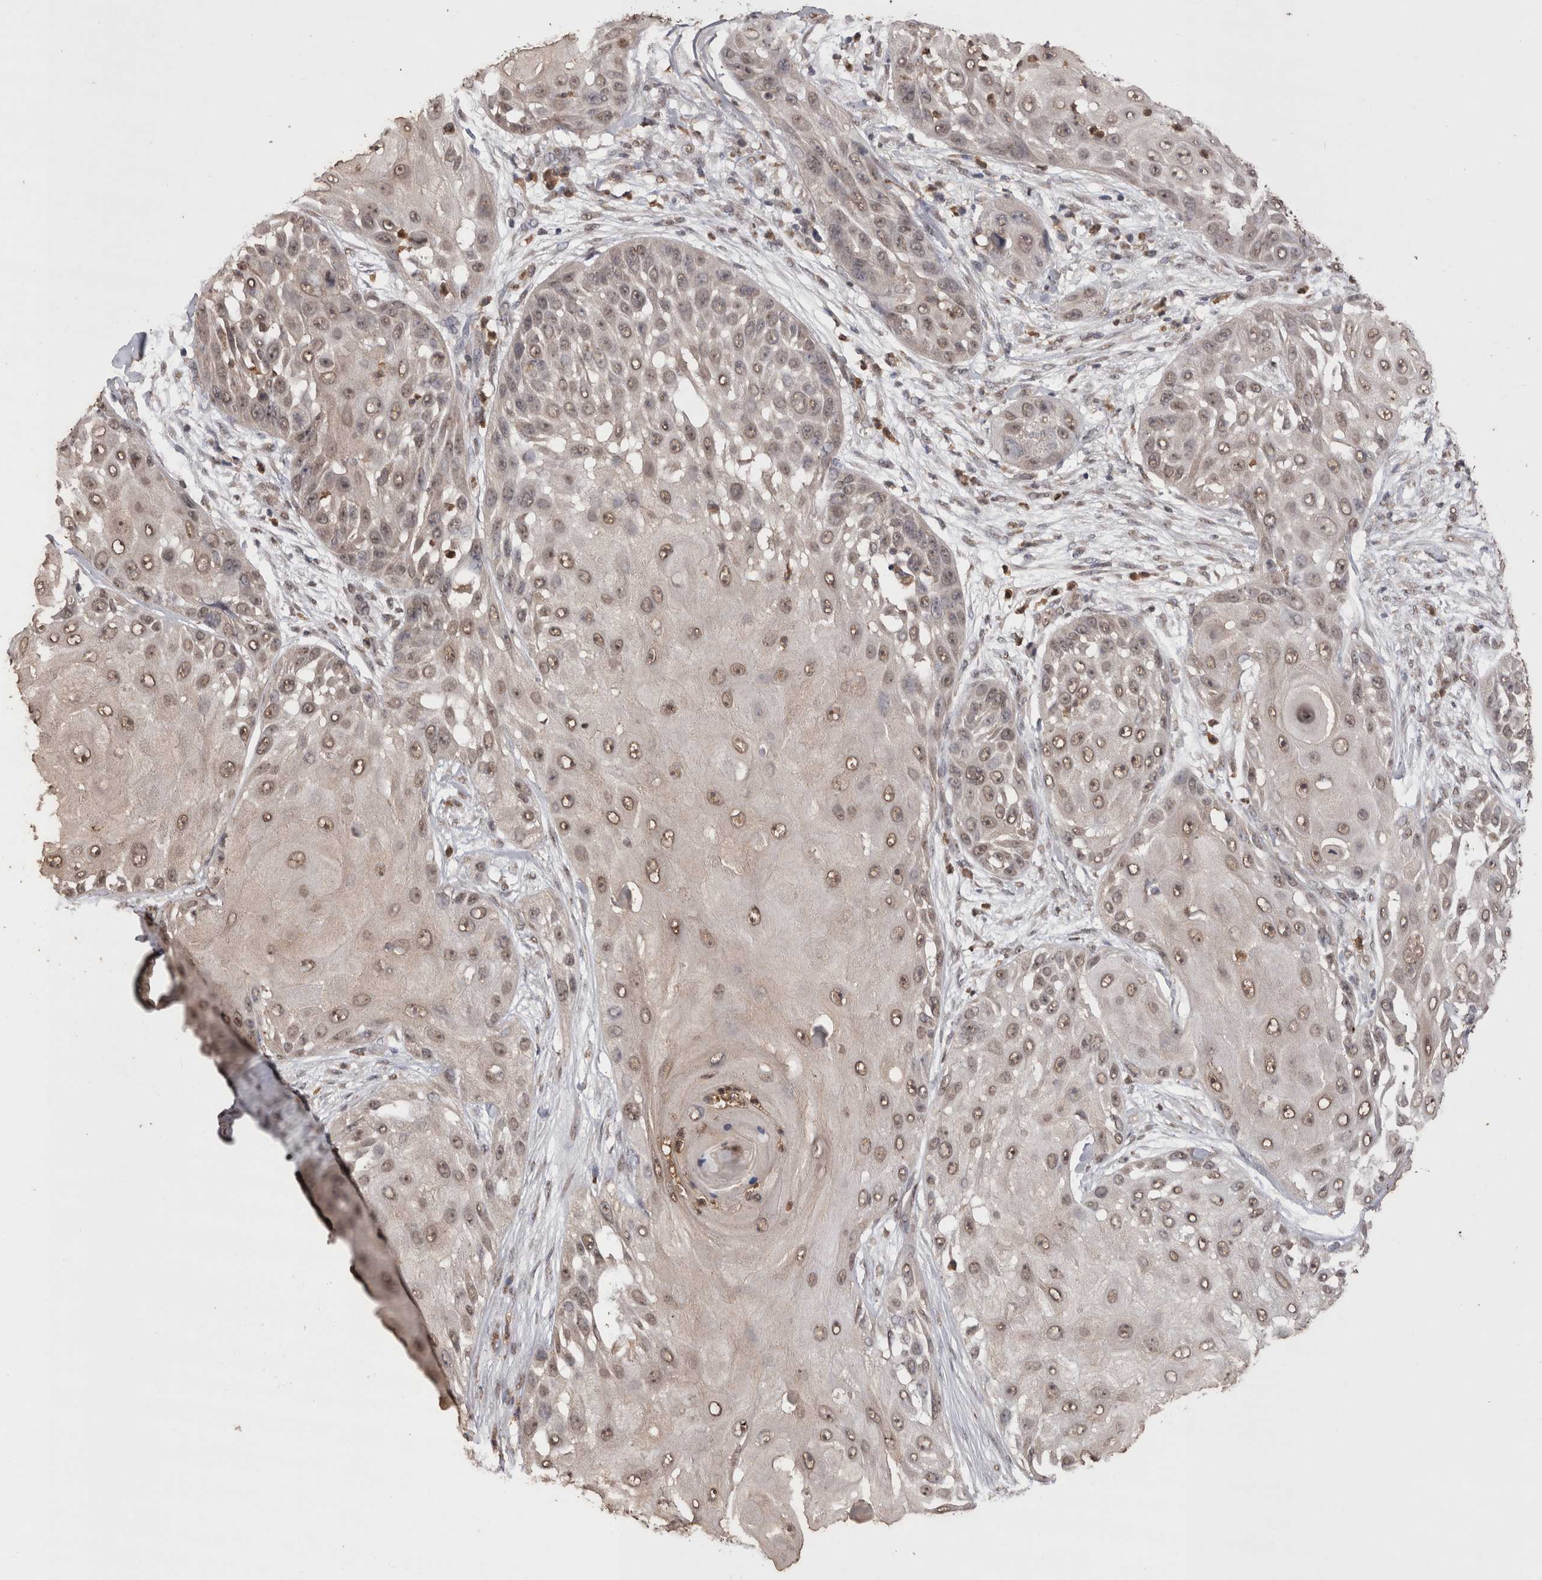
{"staining": {"intensity": "weak", "quantity": ">75%", "location": "nuclear"}, "tissue": "skin cancer", "cell_type": "Tumor cells", "image_type": "cancer", "snomed": [{"axis": "morphology", "description": "Squamous cell carcinoma, NOS"}, {"axis": "topography", "description": "Skin"}], "caption": "This image shows immunohistochemistry (IHC) staining of human skin cancer (squamous cell carcinoma), with low weak nuclear staining in about >75% of tumor cells.", "gene": "GRK5", "patient": {"sex": "female", "age": 44}}